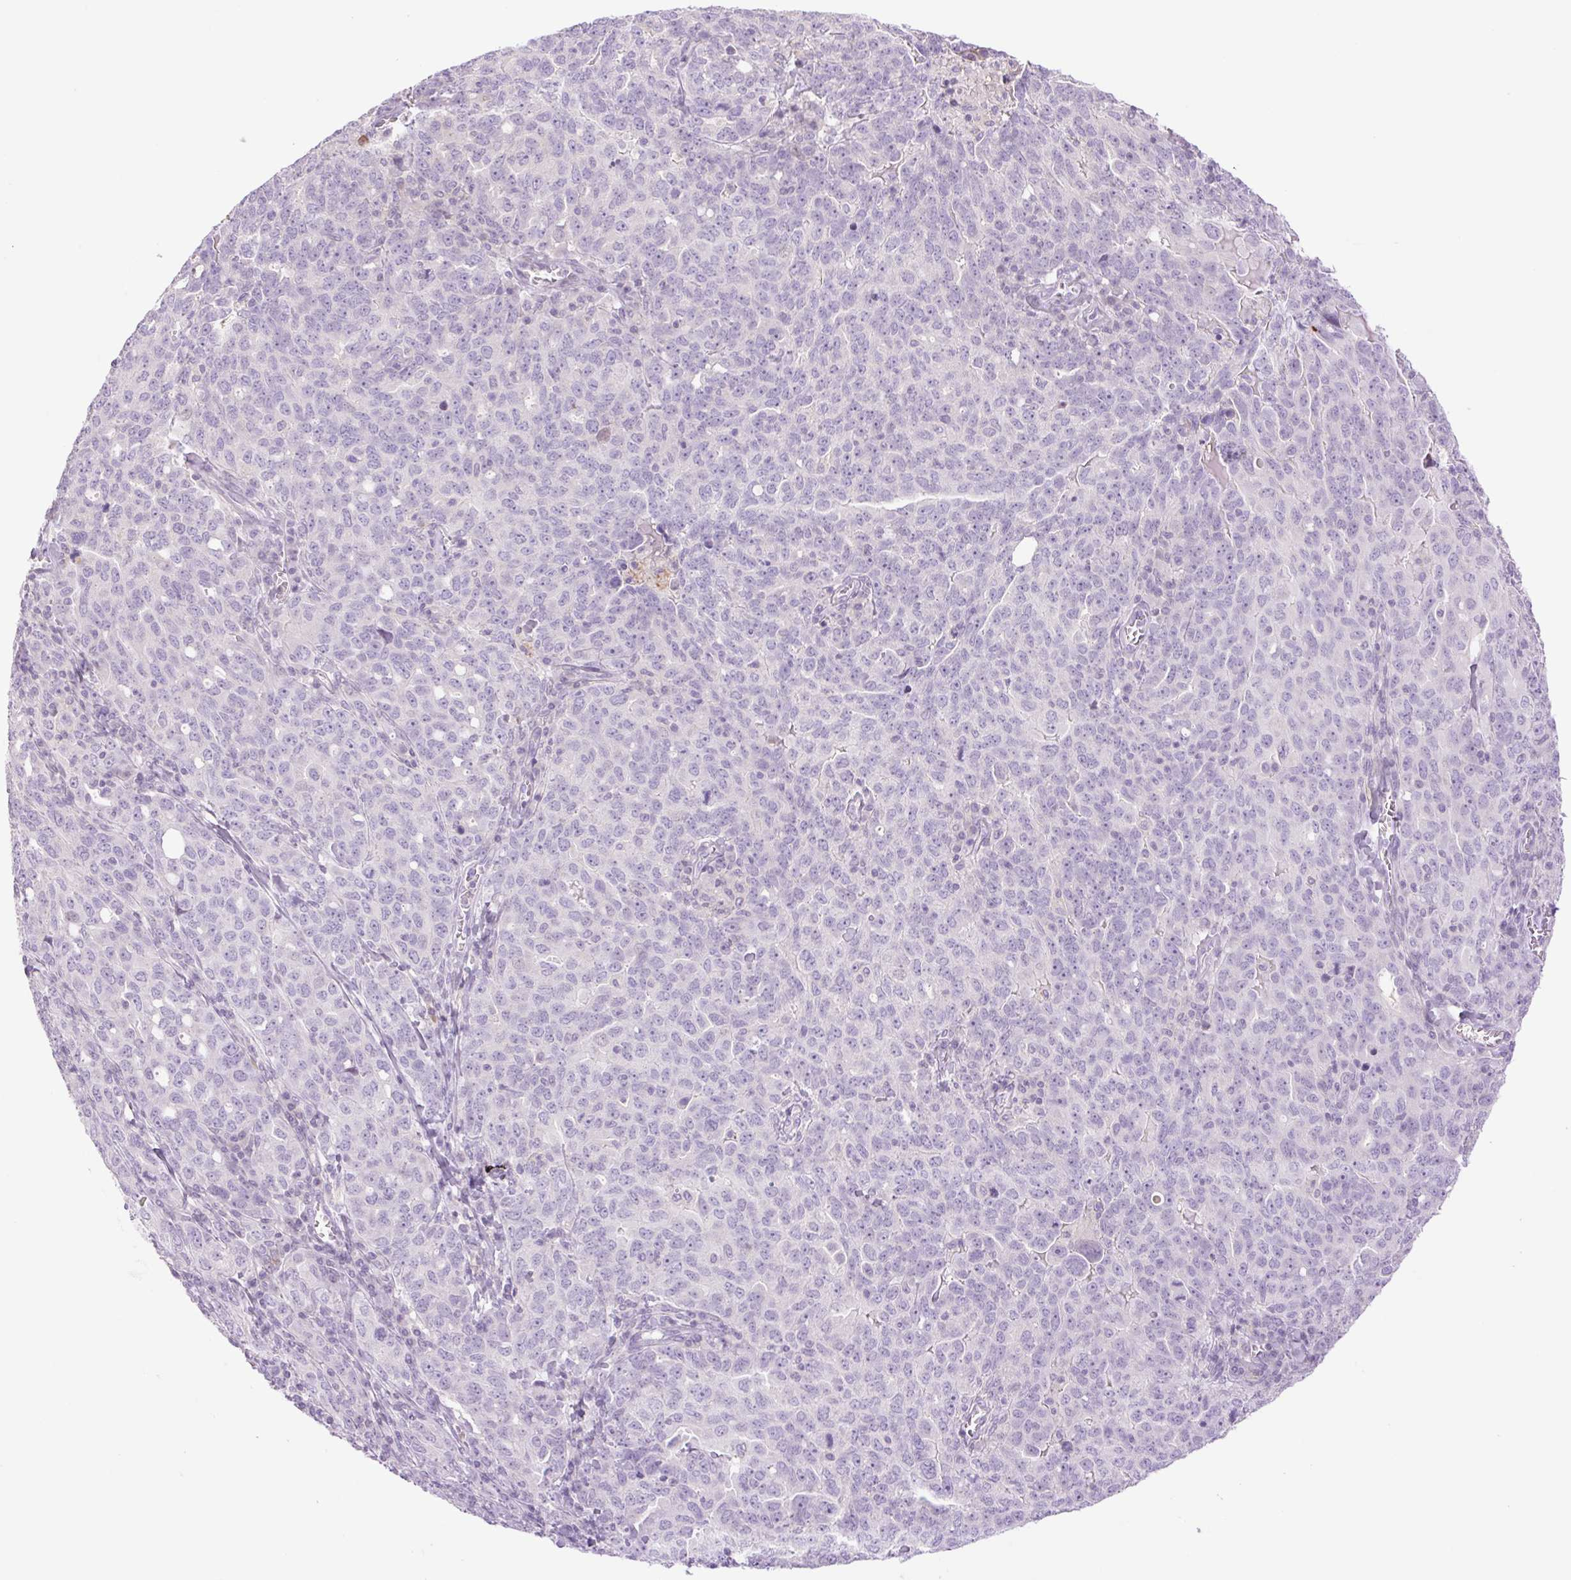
{"staining": {"intensity": "negative", "quantity": "none", "location": "none"}, "tissue": "ovarian cancer", "cell_type": "Tumor cells", "image_type": "cancer", "snomed": [{"axis": "morphology", "description": "Carcinoma, endometroid"}, {"axis": "topography", "description": "Ovary"}], "caption": "Immunohistochemistry histopathology image of neoplastic tissue: endometroid carcinoma (ovarian) stained with DAB displays no significant protein expression in tumor cells. (DAB IHC, high magnification).", "gene": "TBX15", "patient": {"sex": "female", "age": 62}}